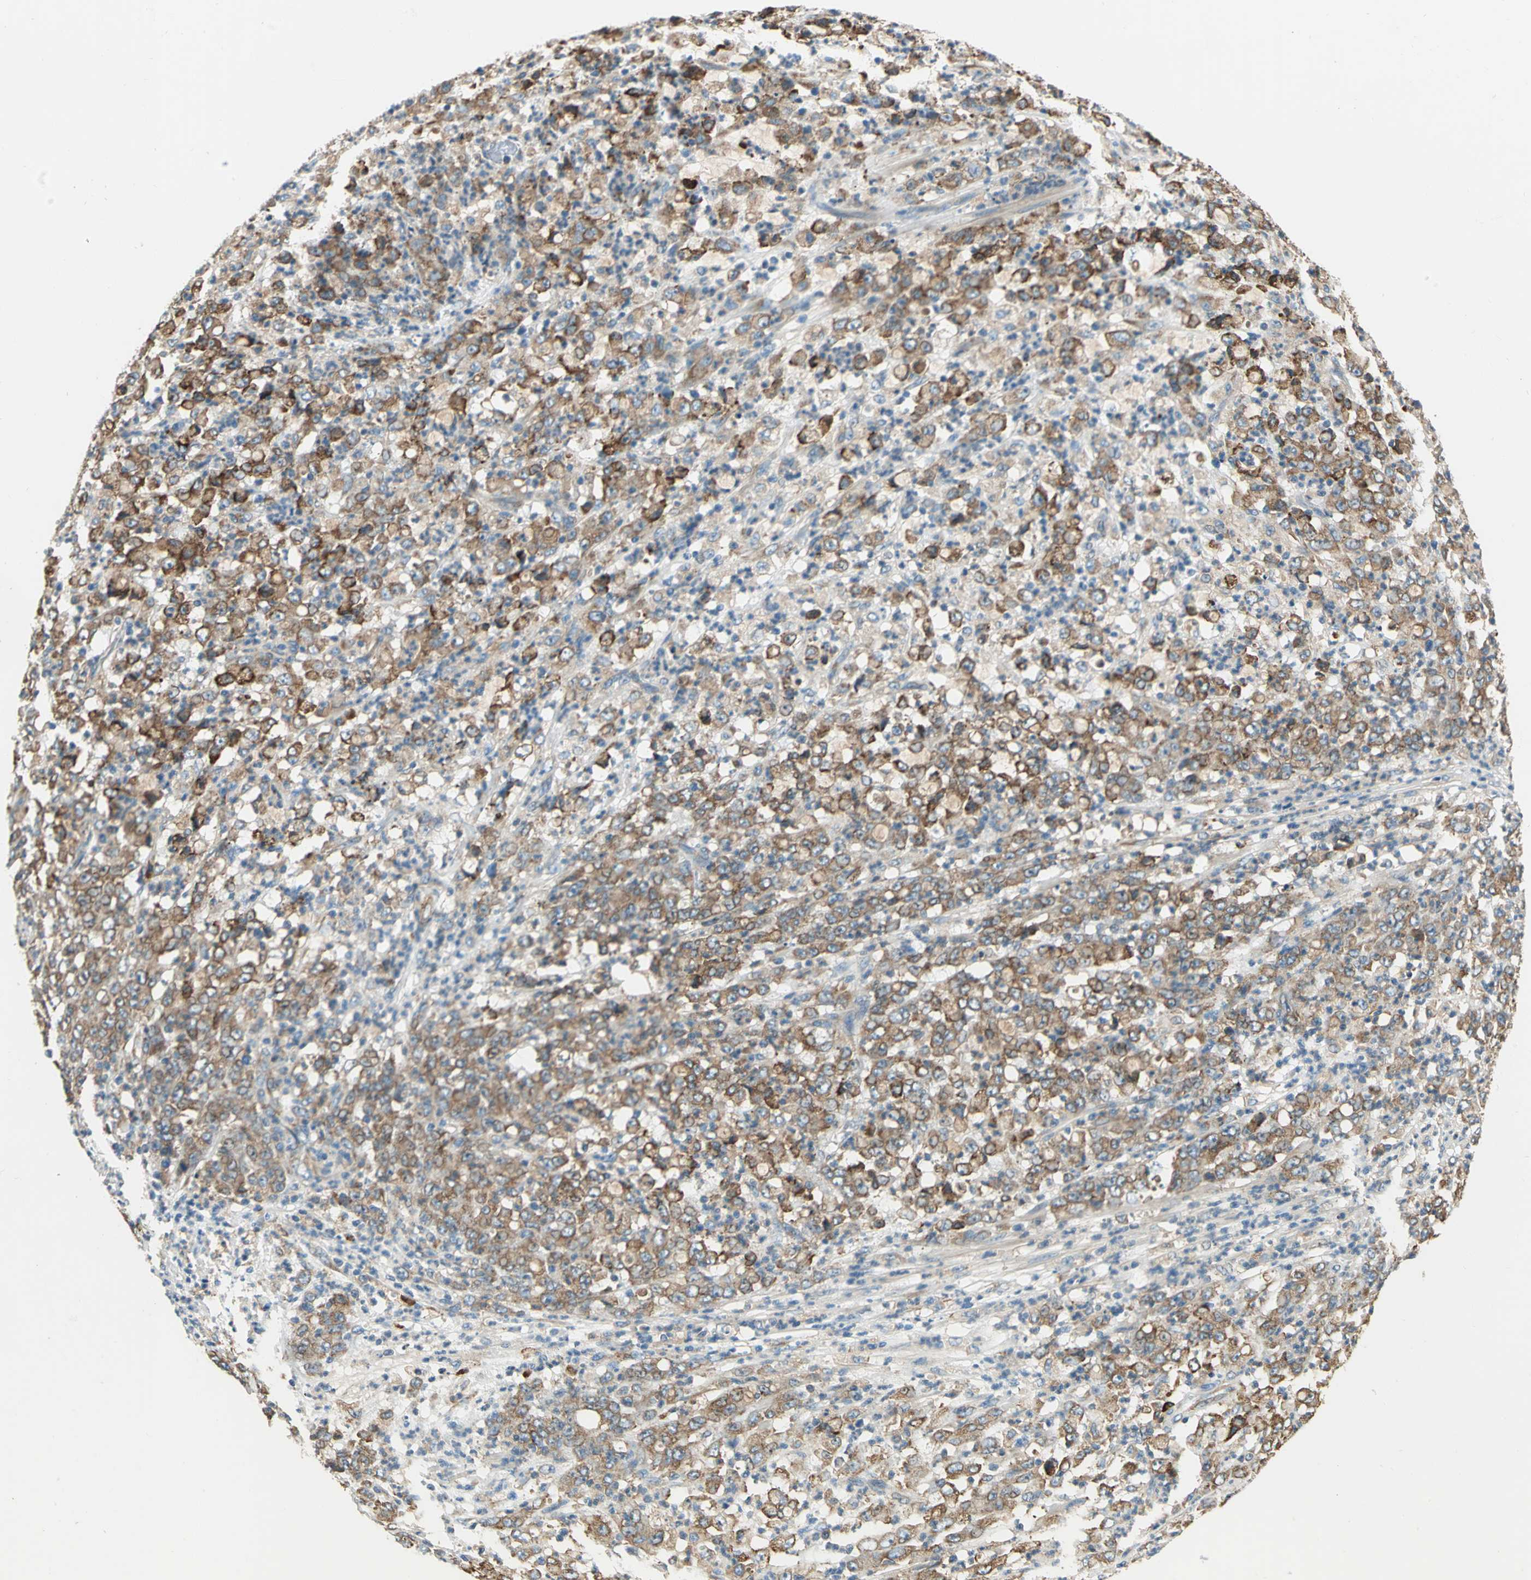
{"staining": {"intensity": "moderate", "quantity": ">75%", "location": "cytoplasmic/membranous"}, "tissue": "stomach cancer", "cell_type": "Tumor cells", "image_type": "cancer", "snomed": [{"axis": "morphology", "description": "Adenocarcinoma, NOS"}, {"axis": "topography", "description": "Stomach, lower"}], "caption": "About >75% of tumor cells in stomach adenocarcinoma exhibit moderate cytoplasmic/membranous protein staining as visualized by brown immunohistochemical staining.", "gene": "PDIA4", "patient": {"sex": "female", "age": 71}}